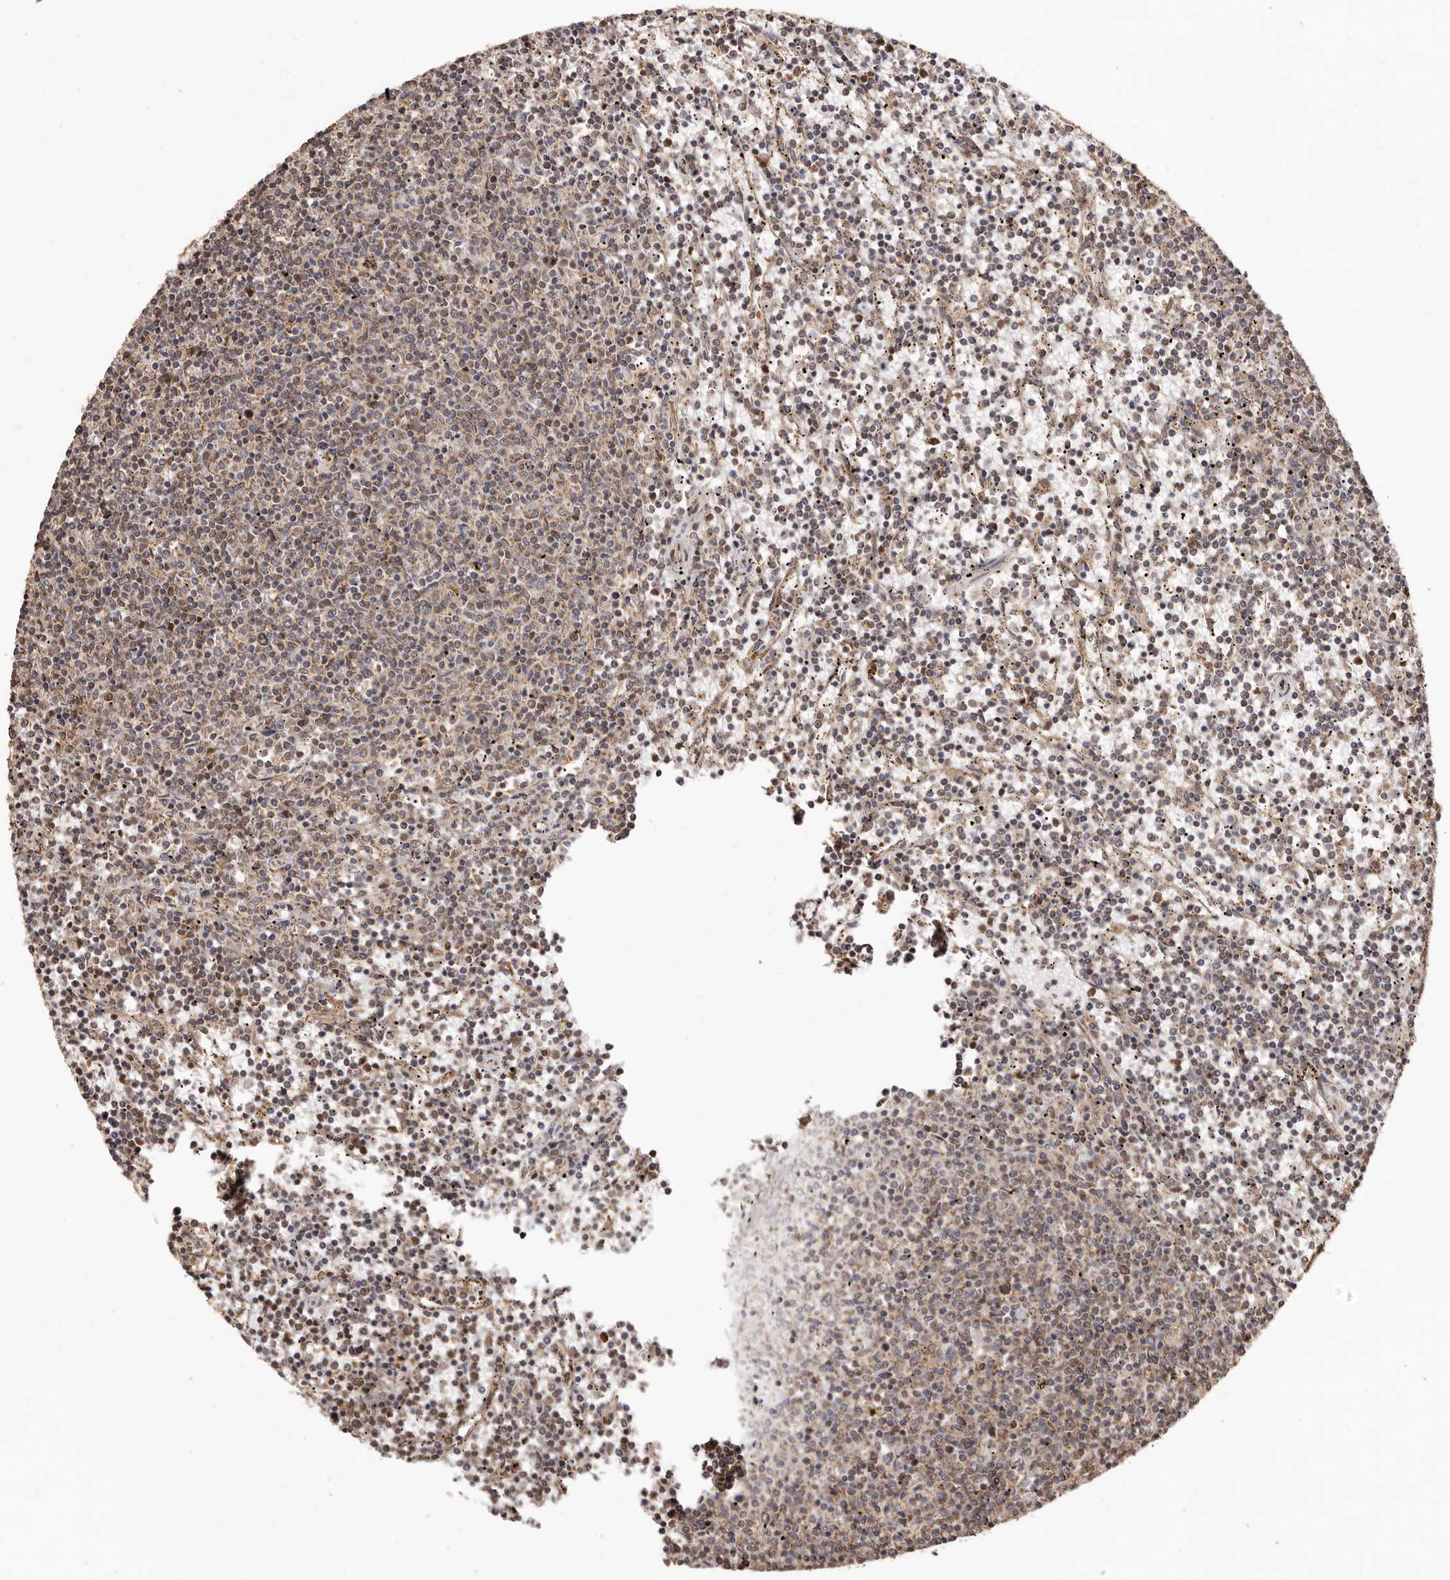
{"staining": {"intensity": "weak", "quantity": "25%-75%", "location": "cytoplasmic/membranous"}, "tissue": "lymphoma", "cell_type": "Tumor cells", "image_type": "cancer", "snomed": [{"axis": "morphology", "description": "Malignant lymphoma, non-Hodgkin's type, Low grade"}, {"axis": "topography", "description": "Spleen"}], "caption": "Lymphoma stained for a protein shows weak cytoplasmic/membranous positivity in tumor cells. The protein is stained brown, and the nuclei are stained in blue (DAB (3,3'-diaminobenzidine) IHC with brightfield microscopy, high magnification).", "gene": "MTO1", "patient": {"sex": "female", "age": 50}}